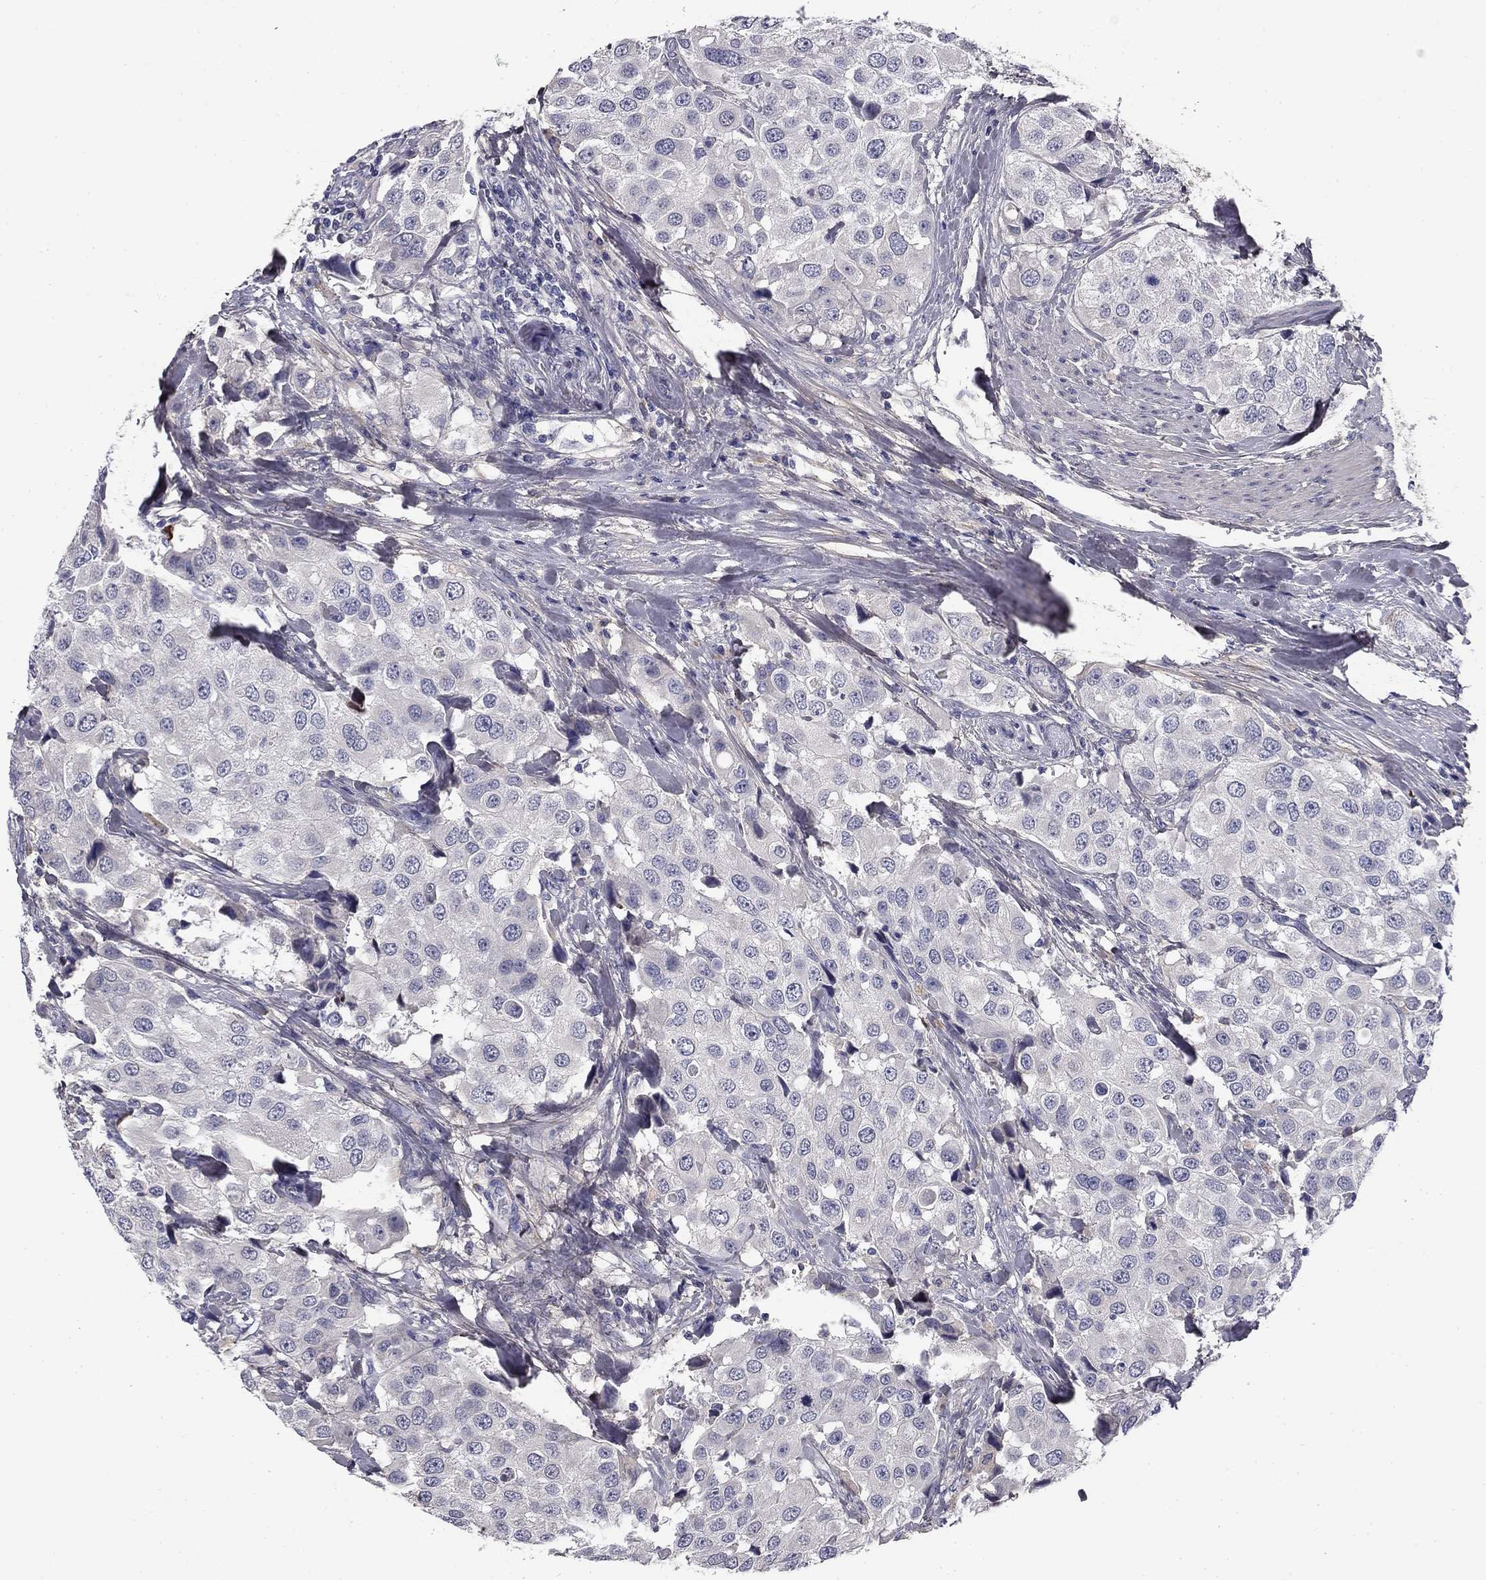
{"staining": {"intensity": "negative", "quantity": "none", "location": "none"}, "tissue": "urothelial cancer", "cell_type": "Tumor cells", "image_type": "cancer", "snomed": [{"axis": "morphology", "description": "Urothelial carcinoma, High grade"}, {"axis": "topography", "description": "Urinary bladder"}], "caption": "Tumor cells are negative for protein expression in human urothelial cancer.", "gene": "COL2A1", "patient": {"sex": "female", "age": 64}}